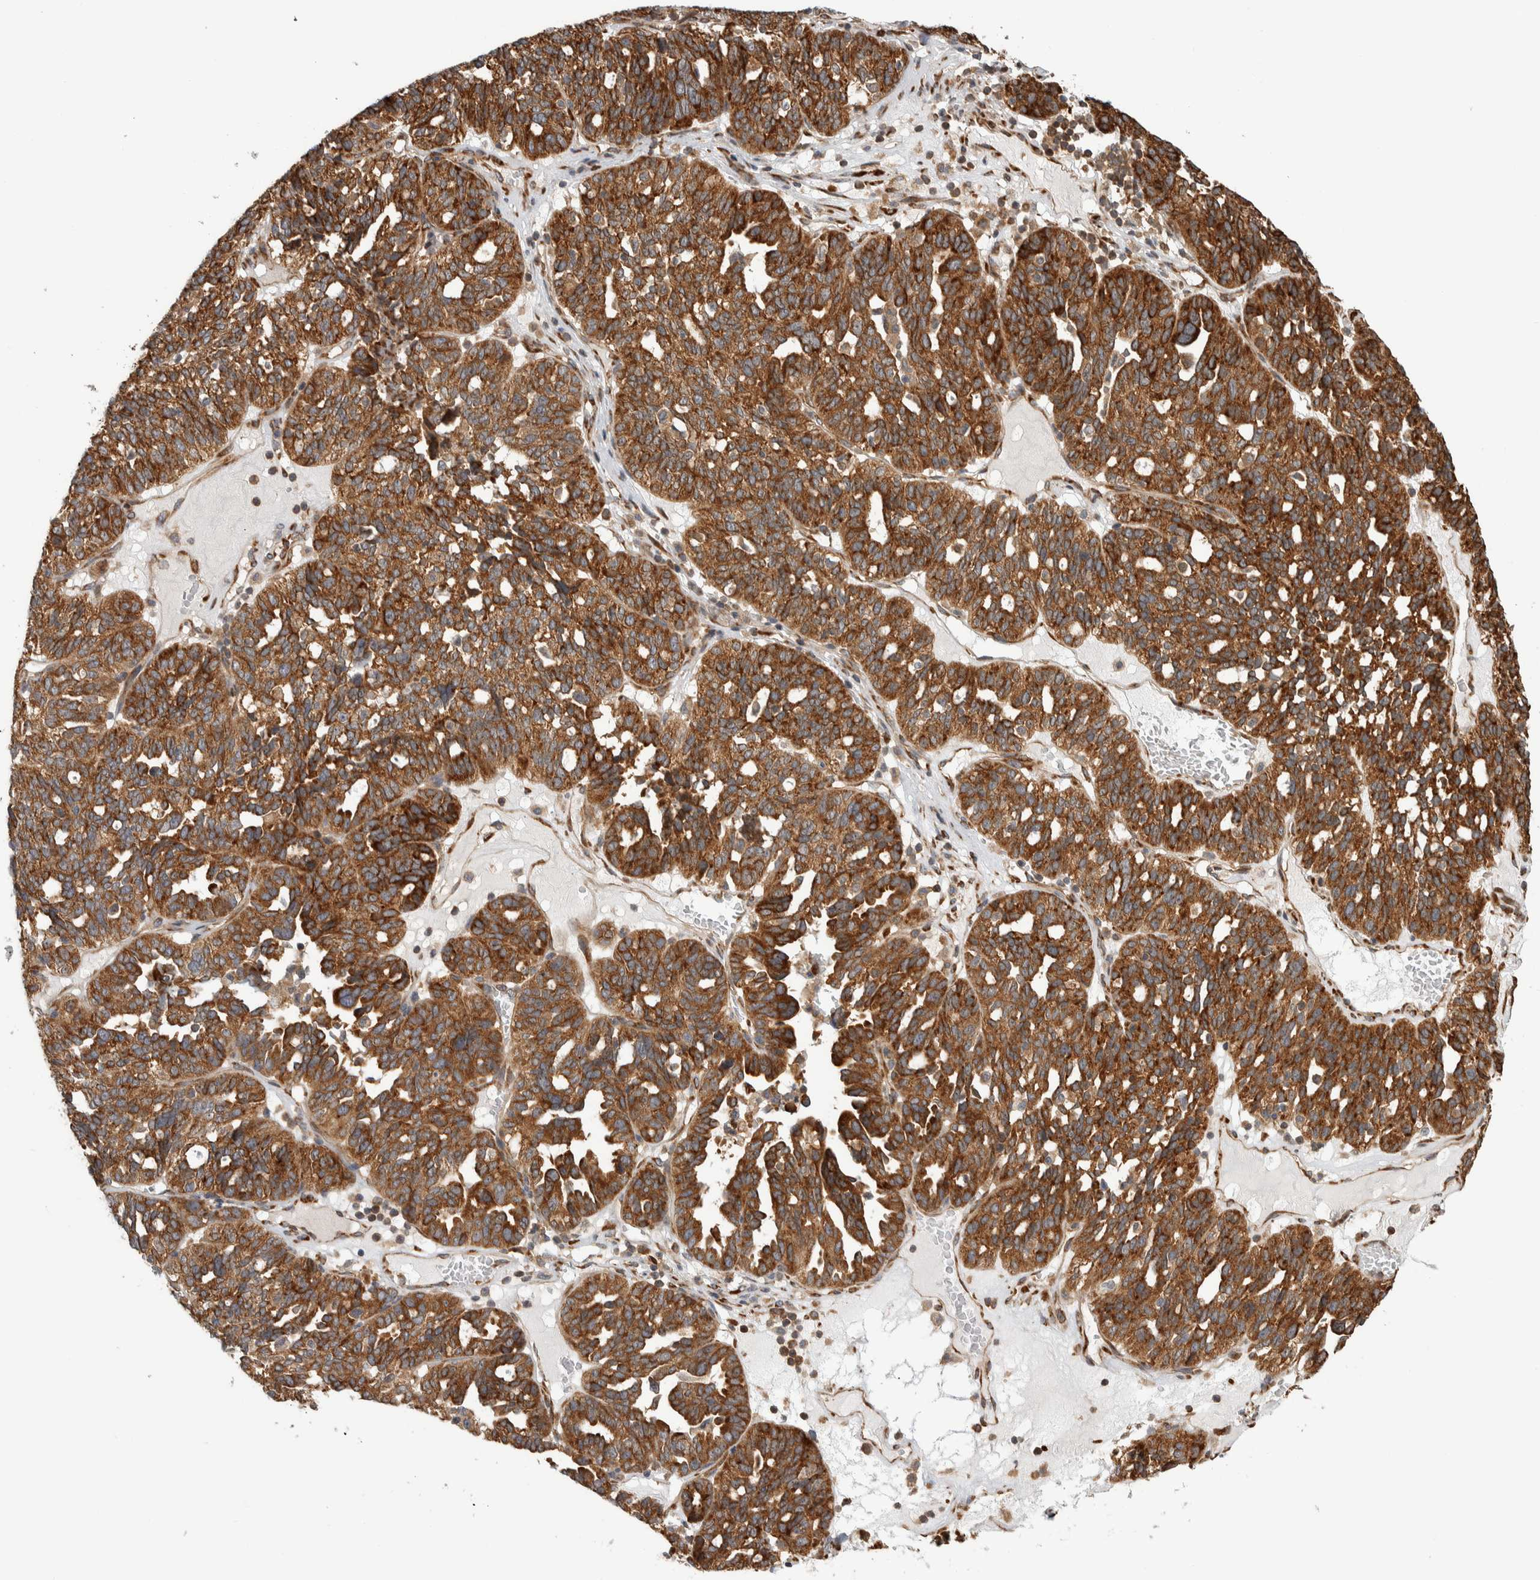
{"staining": {"intensity": "strong", "quantity": ">75%", "location": "cytoplasmic/membranous"}, "tissue": "ovarian cancer", "cell_type": "Tumor cells", "image_type": "cancer", "snomed": [{"axis": "morphology", "description": "Cystadenocarcinoma, serous, NOS"}, {"axis": "topography", "description": "Ovary"}], "caption": "Immunohistochemical staining of ovarian cancer (serous cystadenocarcinoma) shows strong cytoplasmic/membranous protein expression in about >75% of tumor cells.", "gene": "EIF3H", "patient": {"sex": "female", "age": 59}}